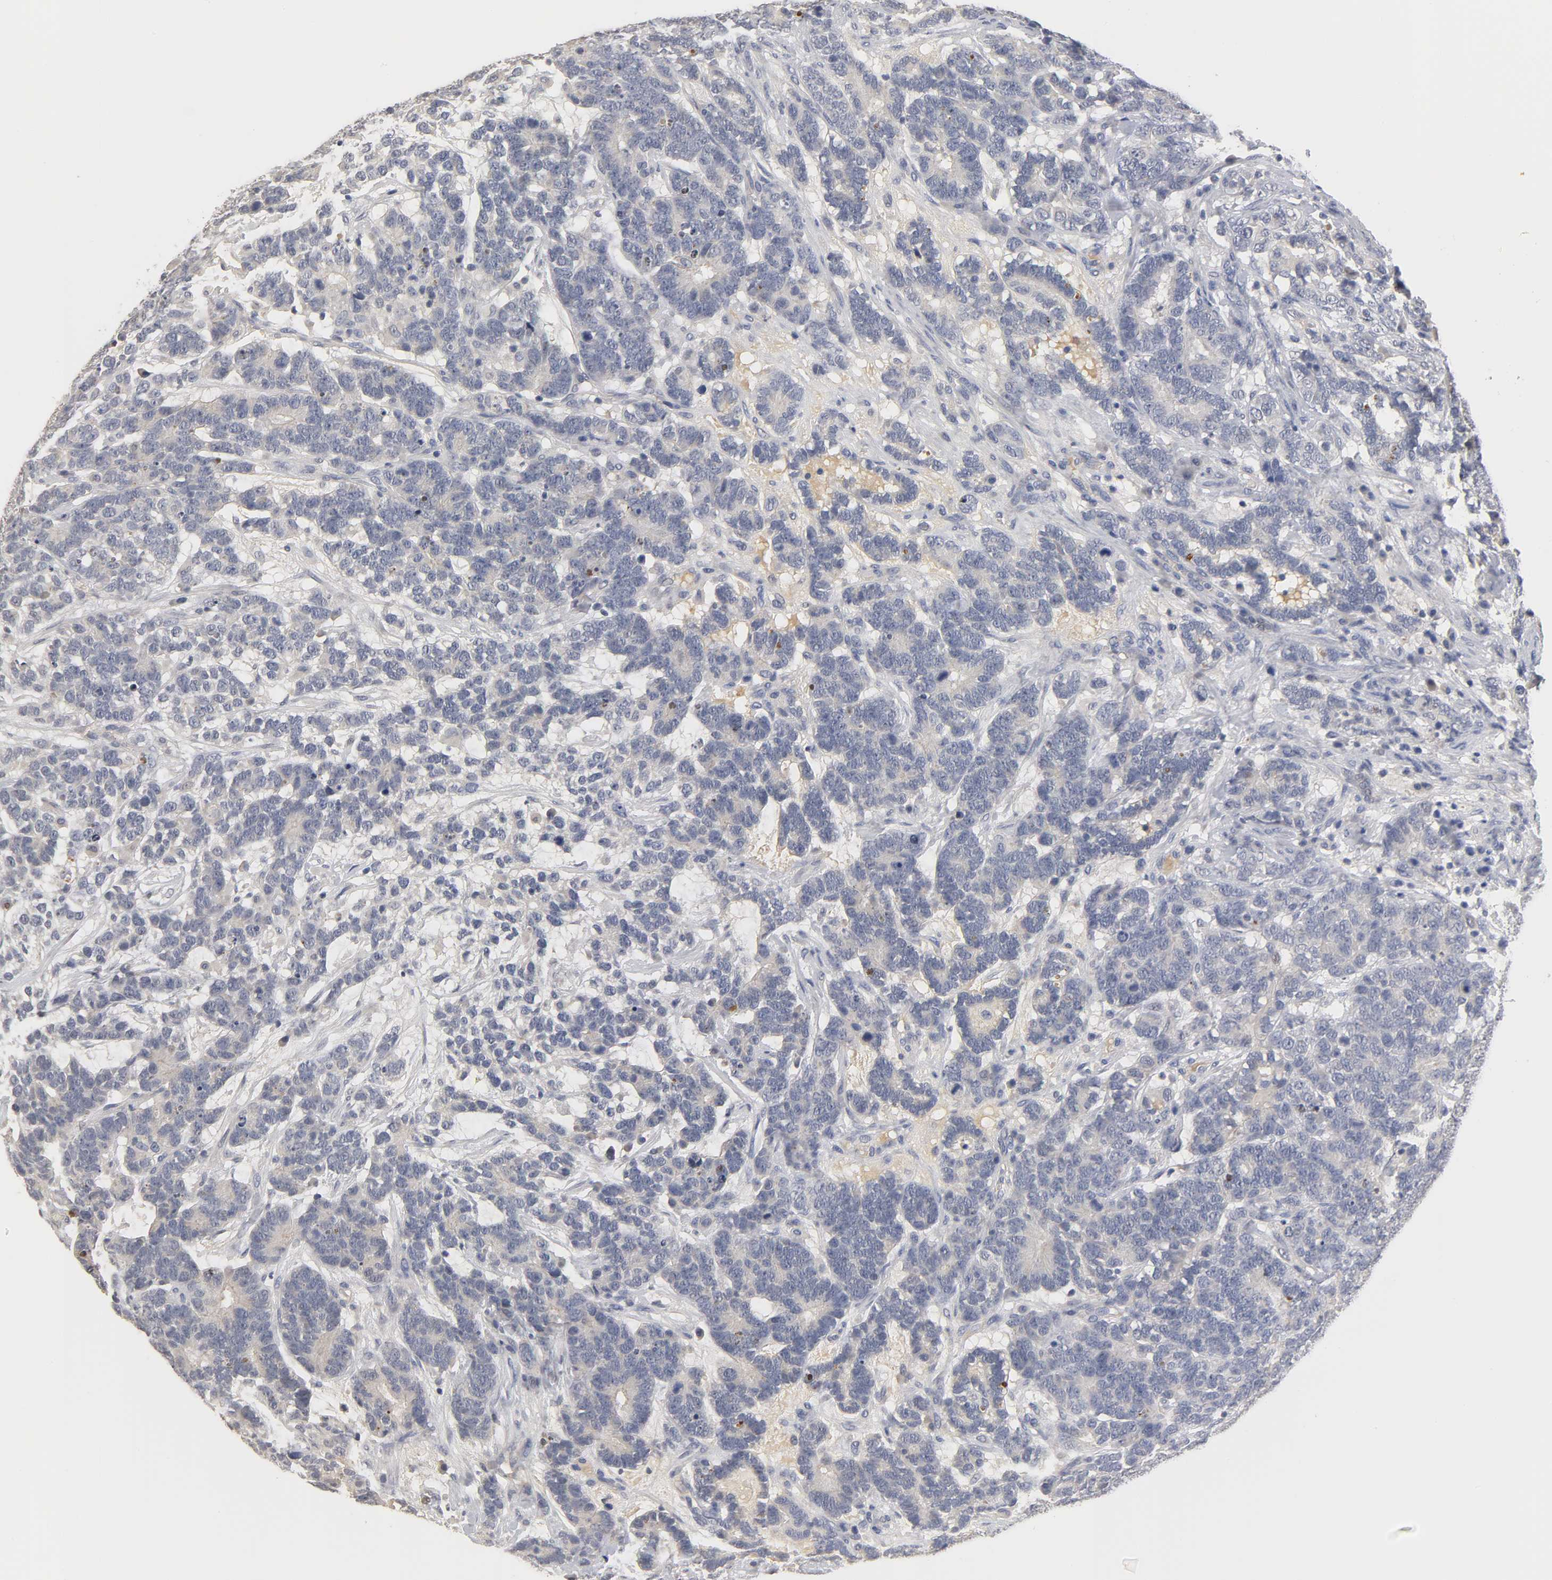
{"staining": {"intensity": "negative", "quantity": "none", "location": "none"}, "tissue": "testis cancer", "cell_type": "Tumor cells", "image_type": "cancer", "snomed": [{"axis": "morphology", "description": "Carcinoma, Embryonal, NOS"}, {"axis": "topography", "description": "Testis"}], "caption": "Human testis cancer stained for a protein using immunohistochemistry (IHC) shows no positivity in tumor cells.", "gene": "OVOL1", "patient": {"sex": "male", "age": 26}}